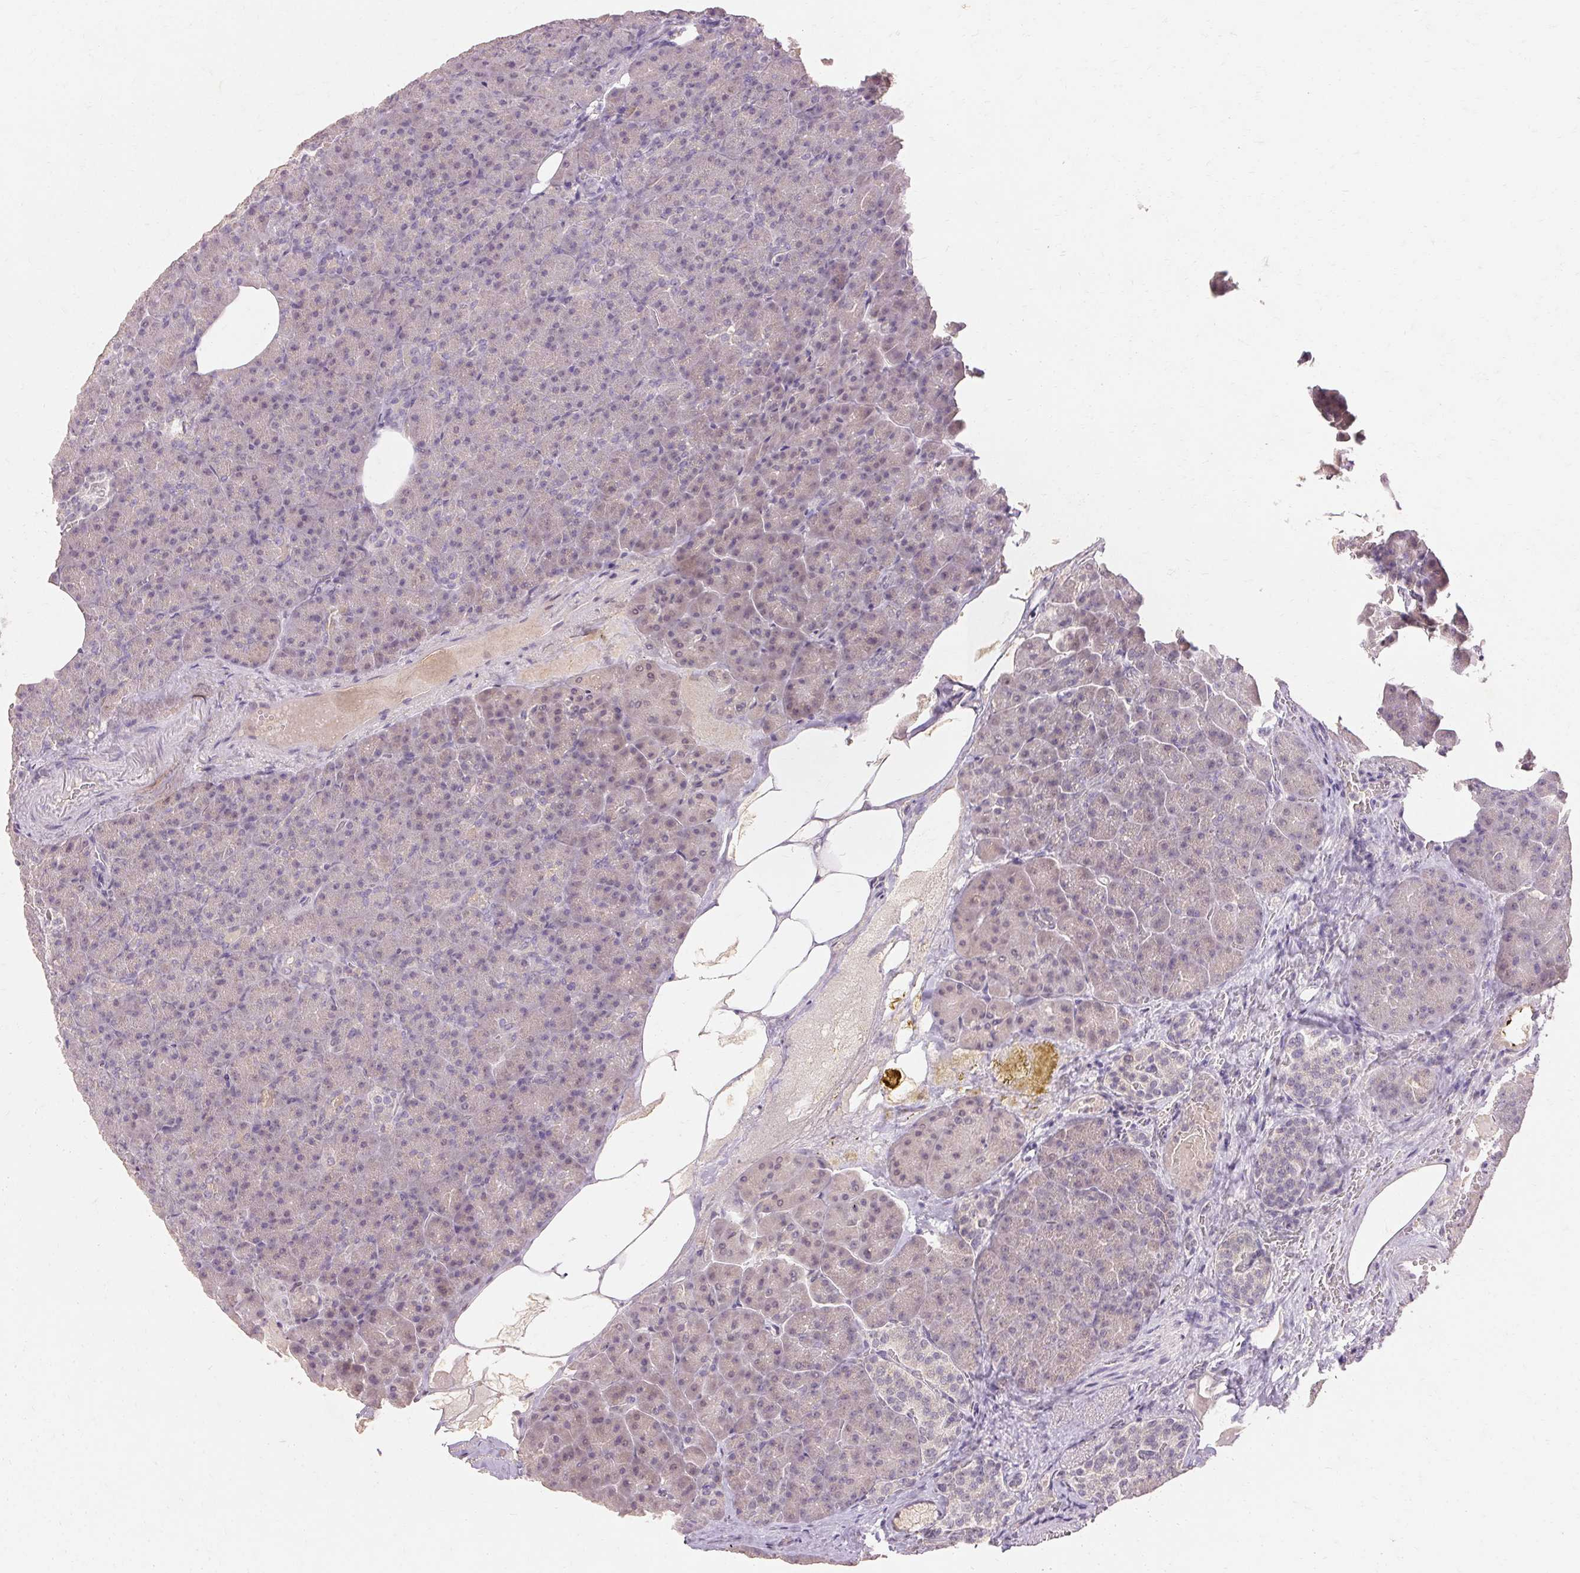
{"staining": {"intensity": "negative", "quantity": "none", "location": "none"}, "tissue": "pancreas", "cell_type": "Exocrine glandular cells", "image_type": "normal", "snomed": [{"axis": "morphology", "description": "Normal tissue, NOS"}, {"axis": "topography", "description": "Pancreas"}], "caption": "Immunohistochemistry of normal human pancreas exhibits no positivity in exocrine glandular cells.", "gene": "SKP2", "patient": {"sex": "female", "age": 74}}